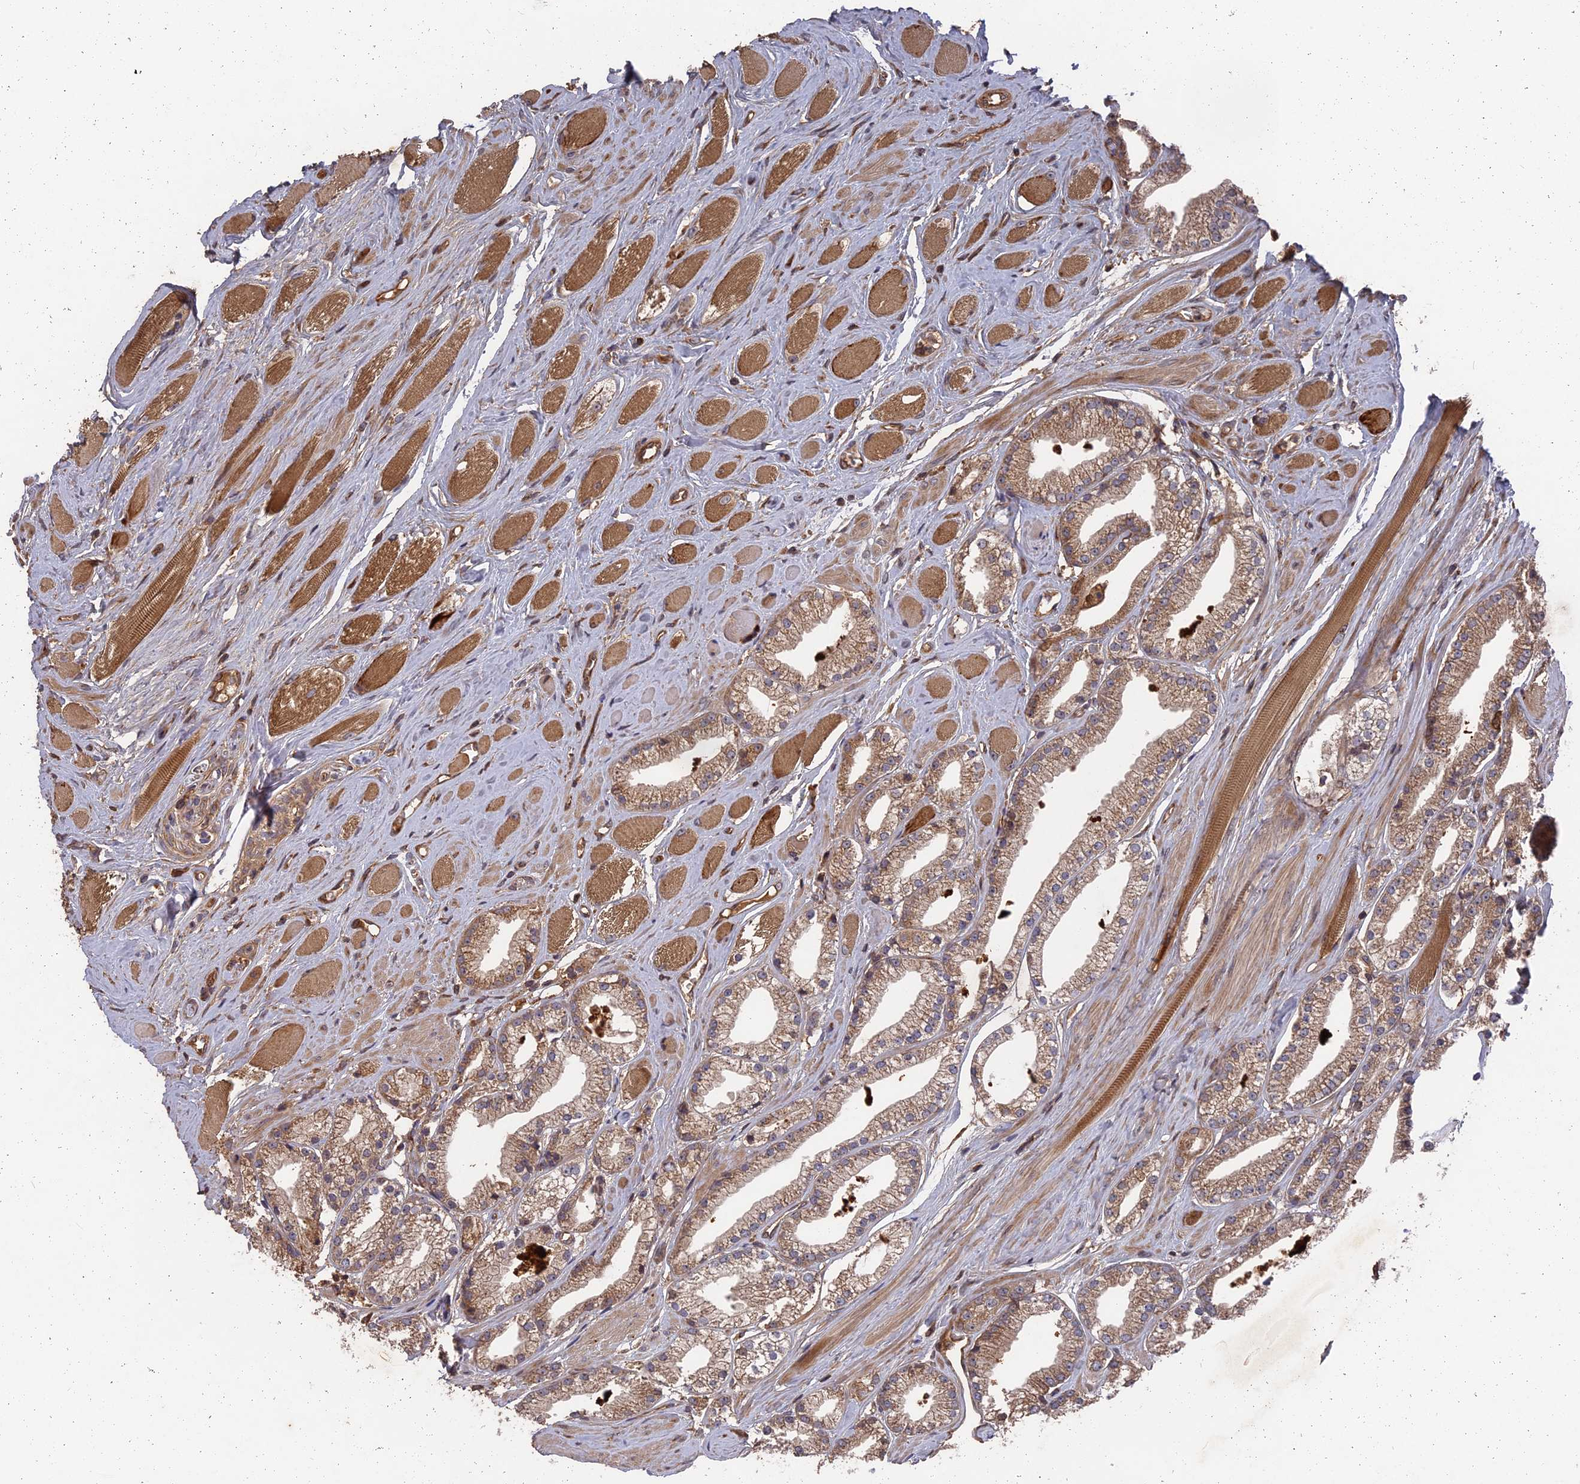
{"staining": {"intensity": "moderate", "quantity": ">75%", "location": "cytoplasmic/membranous"}, "tissue": "prostate cancer", "cell_type": "Tumor cells", "image_type": "cancer", "snomed": [{"axis": "morphology", "description": "Adenocarcinoma, High grade"}, {"axis": "topography", "description": "Prostate"}], "caption": "Moderate cytoplasmic/membranous expression for a protein is identified in about >75% of tumor cells of prostate cancer (high-grade adenocarcinoma) using IHC.", "gene": "DEF8", "patient": {"sex": "male", "age": 67}}